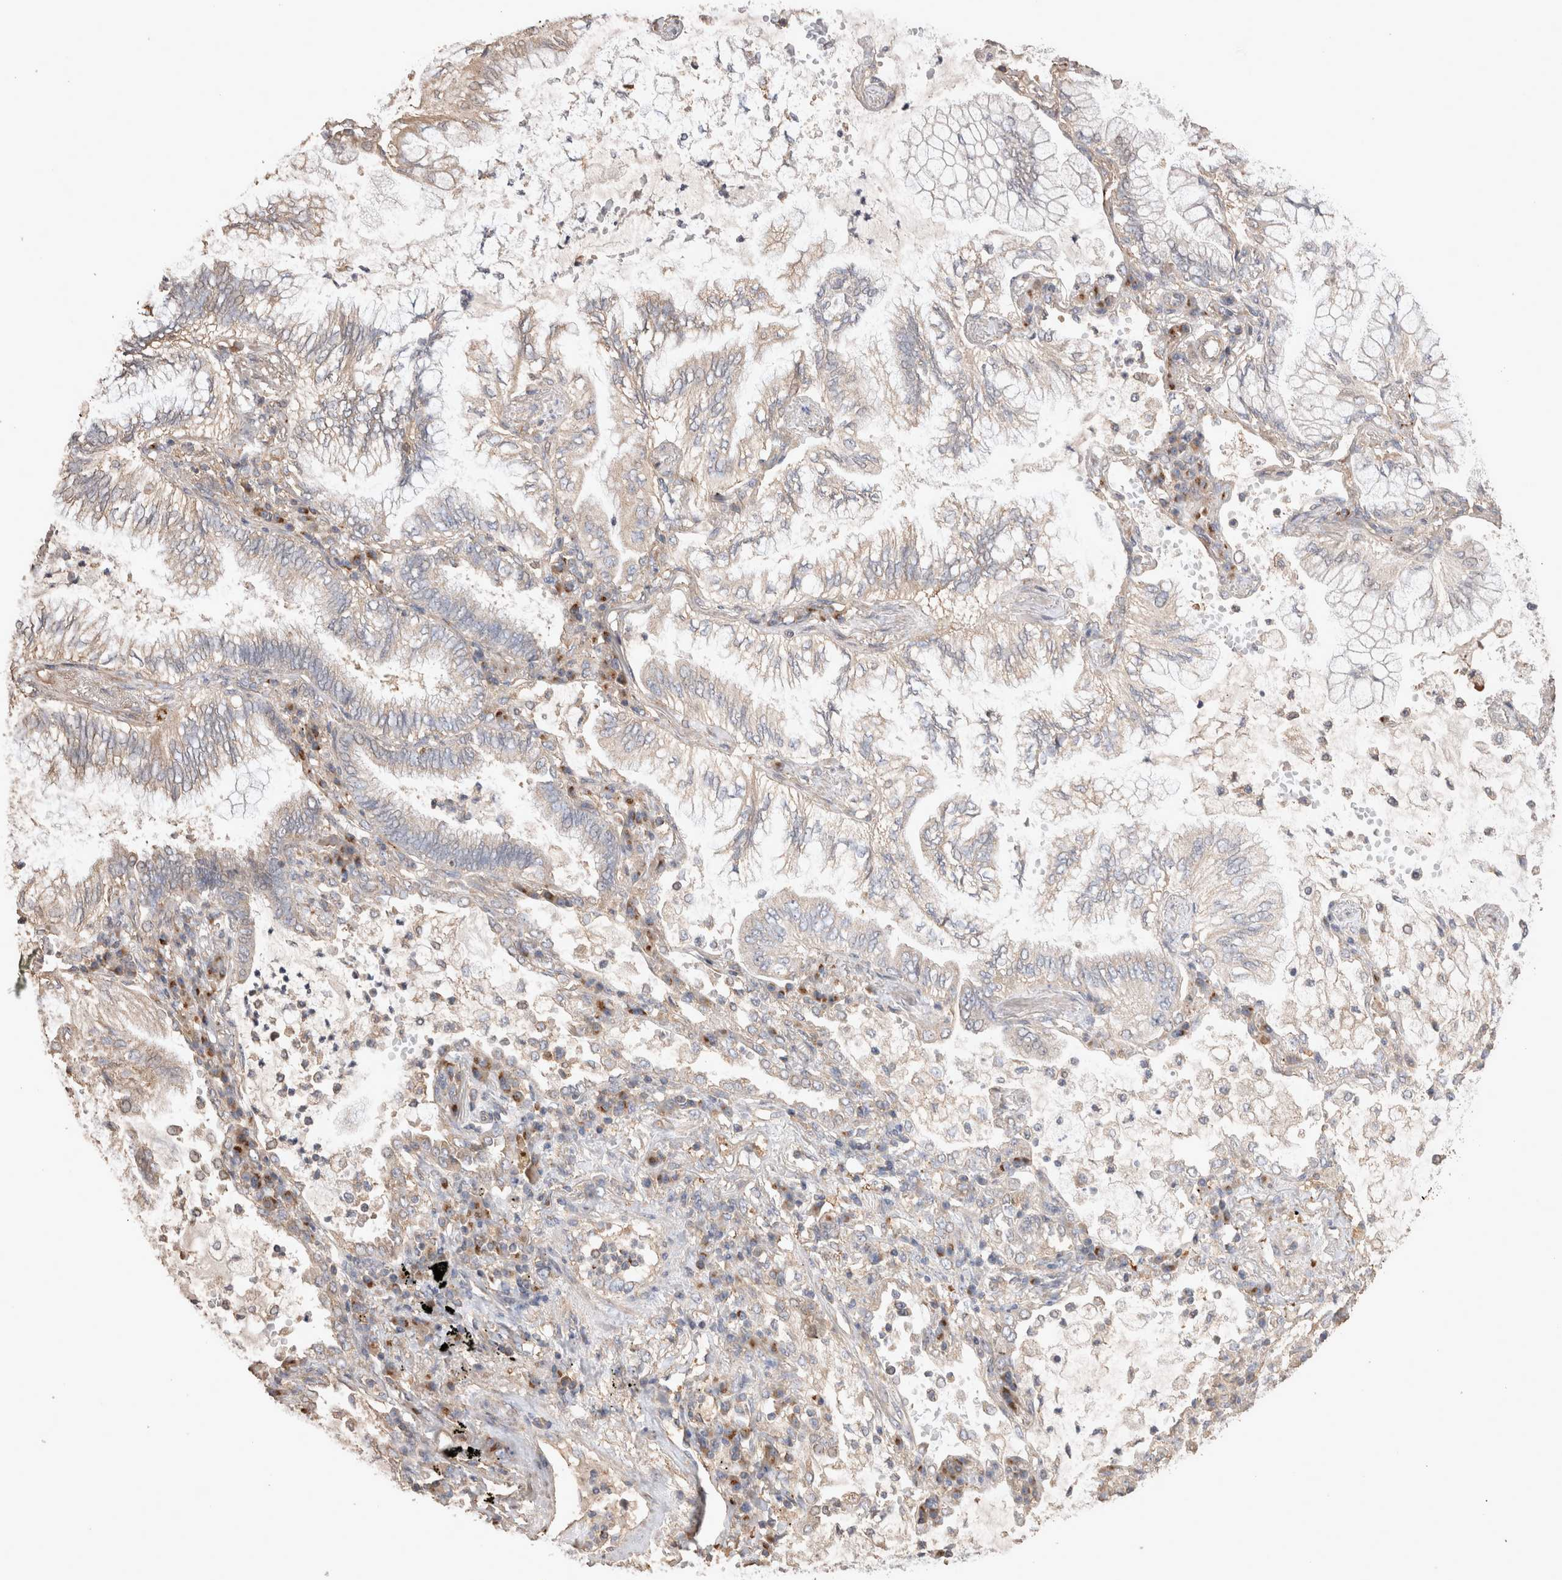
{"staining": {"intensity": "negative", "quantity": "none", "location": "none"}, "tissue": "lung cancer", "cell_type": "Tumor cells", "image_type": "cancer", "snomed": [{"axis": "morphology", "description": "Adenocarcinoma, NOS"}, {"axis": "topography", "description": "Lung"}], "caption": "The IHC histopathology image has no significant positivity in tumor cells of lung cancer tissue. The staining is performed using DAB brown chromogen with nuclei counter-stained in using hematoxylin.", "gene": "SNX31", "patient": {"sex": "female", "age": 70}}